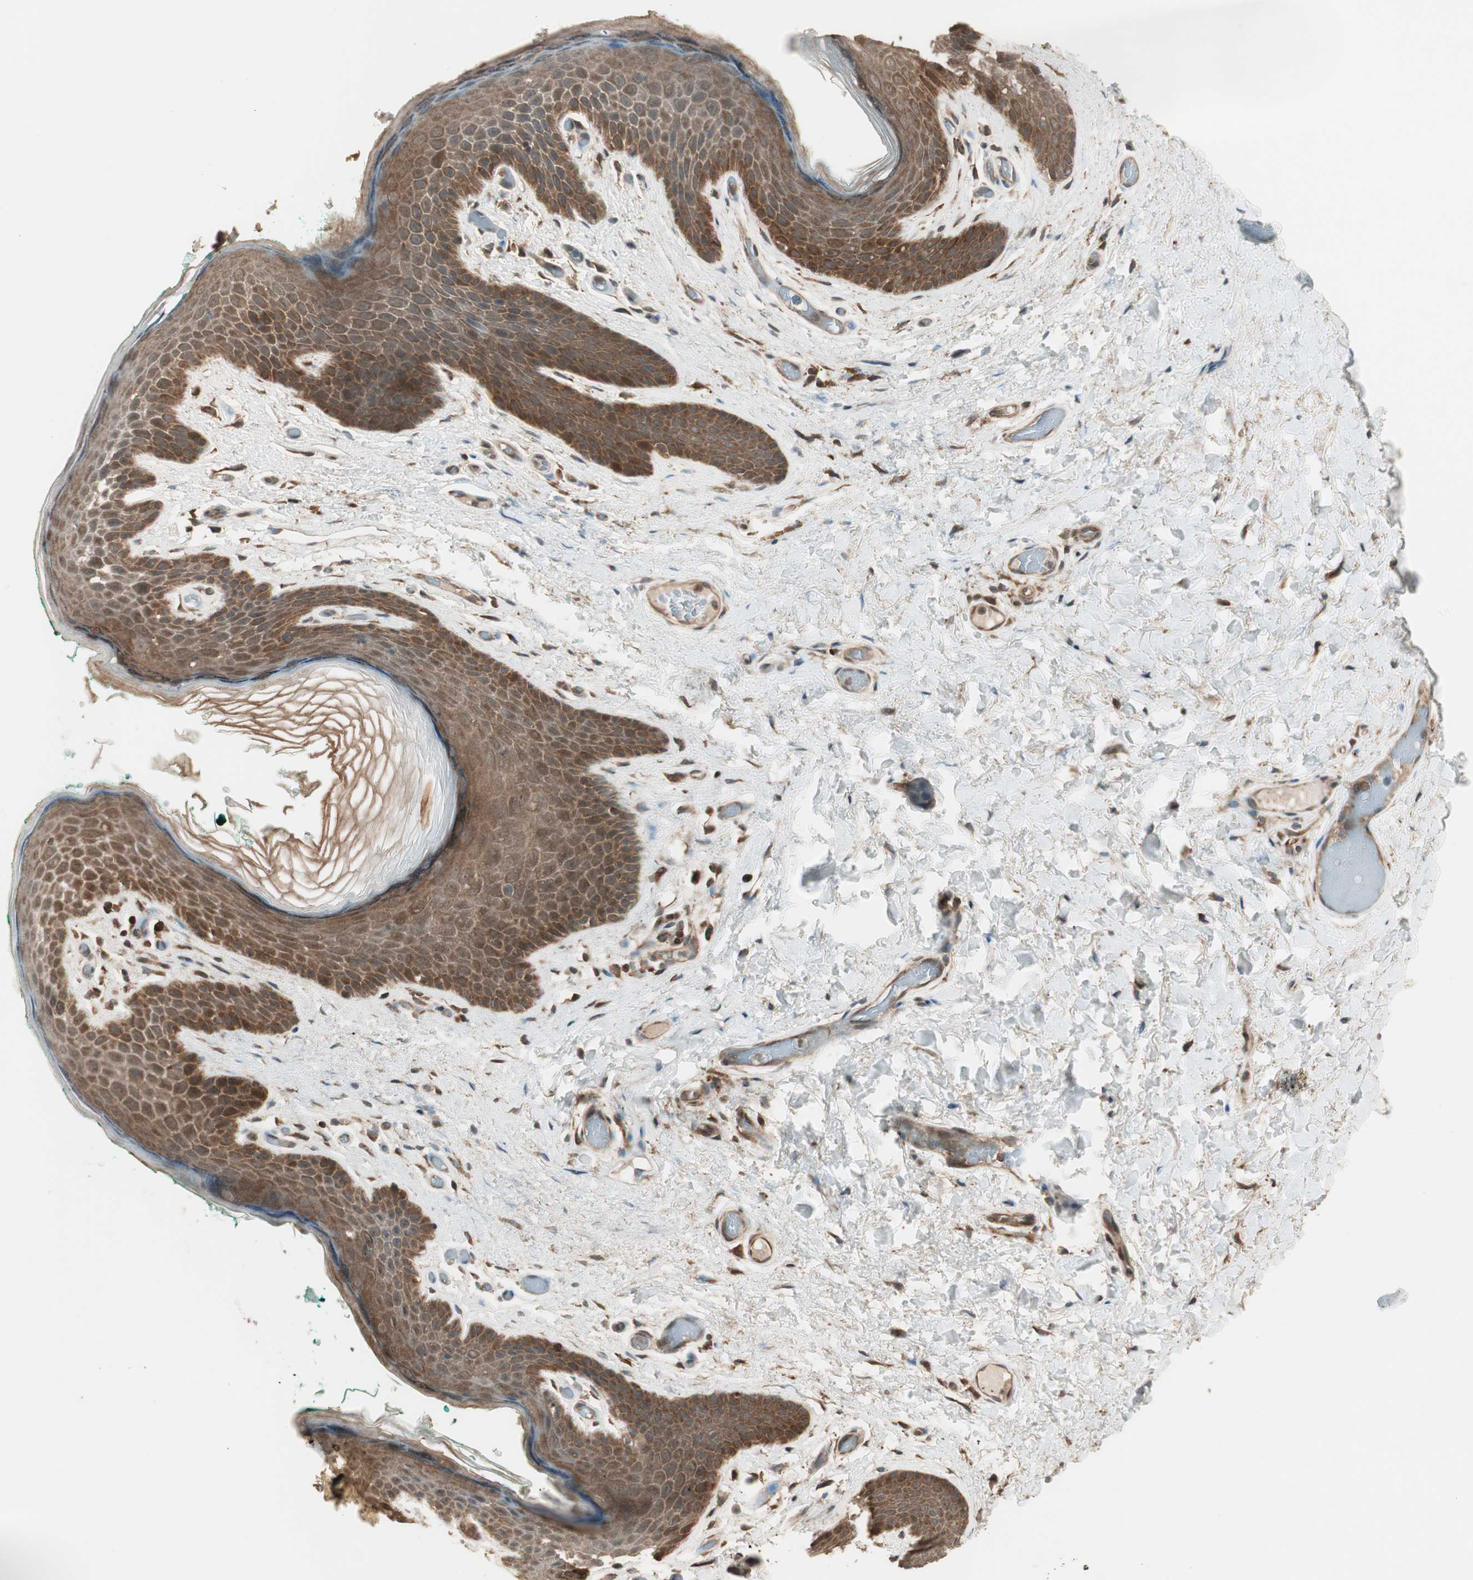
{"staining": {"intensity": "strong", "quantity": ">75%", "location": "cytoplasmic/membranous"}, "tissue": "skin", "cell_type": "Epidermal cells", "image_type": "normal", "snomed": [{"axis": "morphology", "description": "Normal tissue, NOS"}, {"axis": "topography", "description": "Anal"}], "caption": "There is high levels of strong cytoplasmic/membranous positivity in epidermal cells of unremarkable skin, as demonstrated by immunohistochemical staining (brown color).", "gene": "CNOT4", "patient": {"sex": "male", "age": 74}}